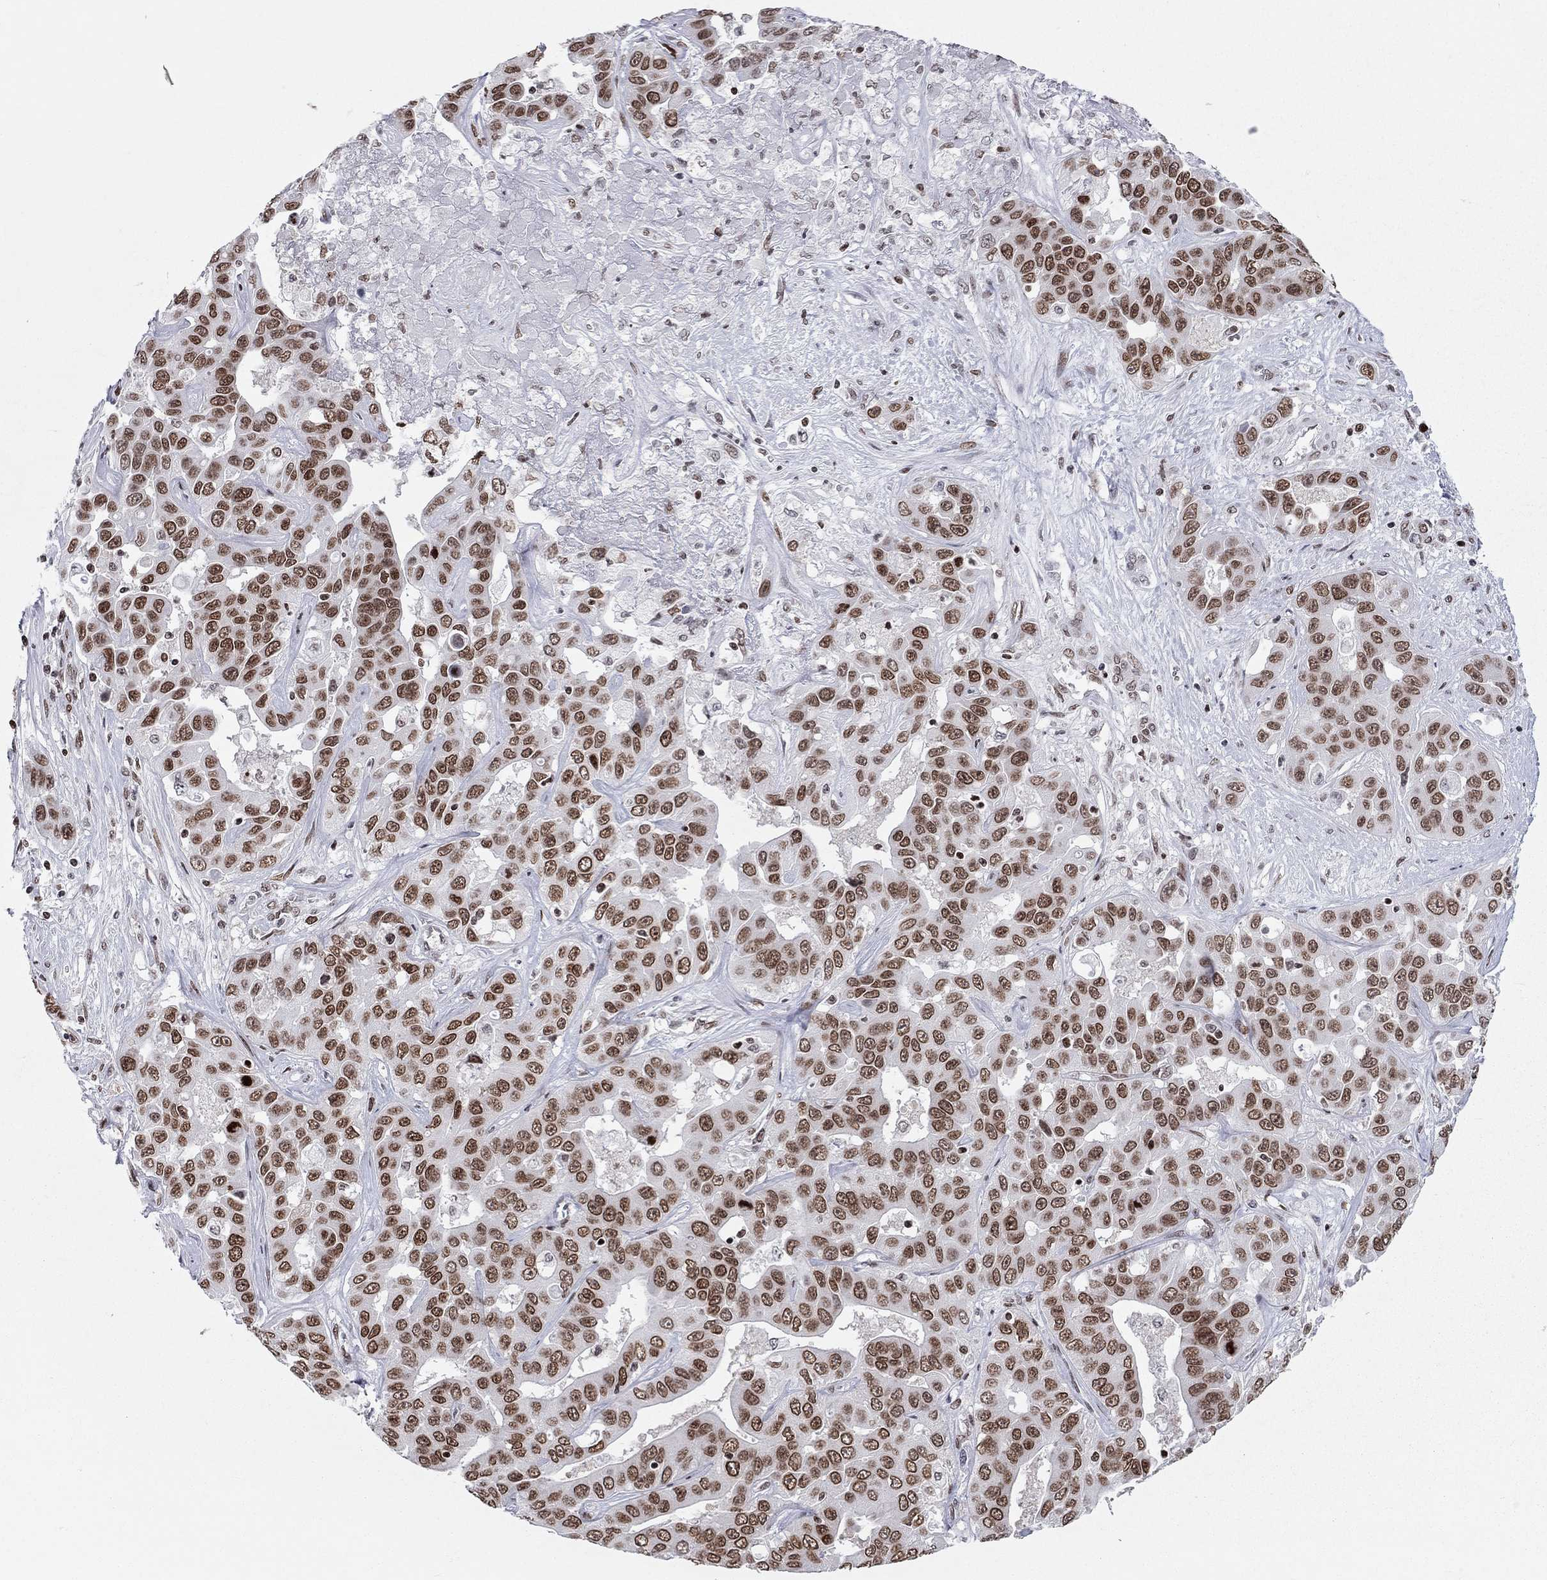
{"staining": {"intensity": "moderate", "quantity": ">75%", "location": "nuclear"}, "tissue": "liver cancer", "cell_type": "Tumor cells", "image_type": "cancer", "snomed": [{"axis": "morphology", "description": "Cholangiocarcinoma"}, {"axis": "topography", "description": "Liver"}], "caption": "Moderate nuclear positivity is appreciated in approximately >75% of tumor cells in liver cancer (cholangiocarcinoma).", "gene": "H2AX", "patient": {"sex": "female", "age": 52}}